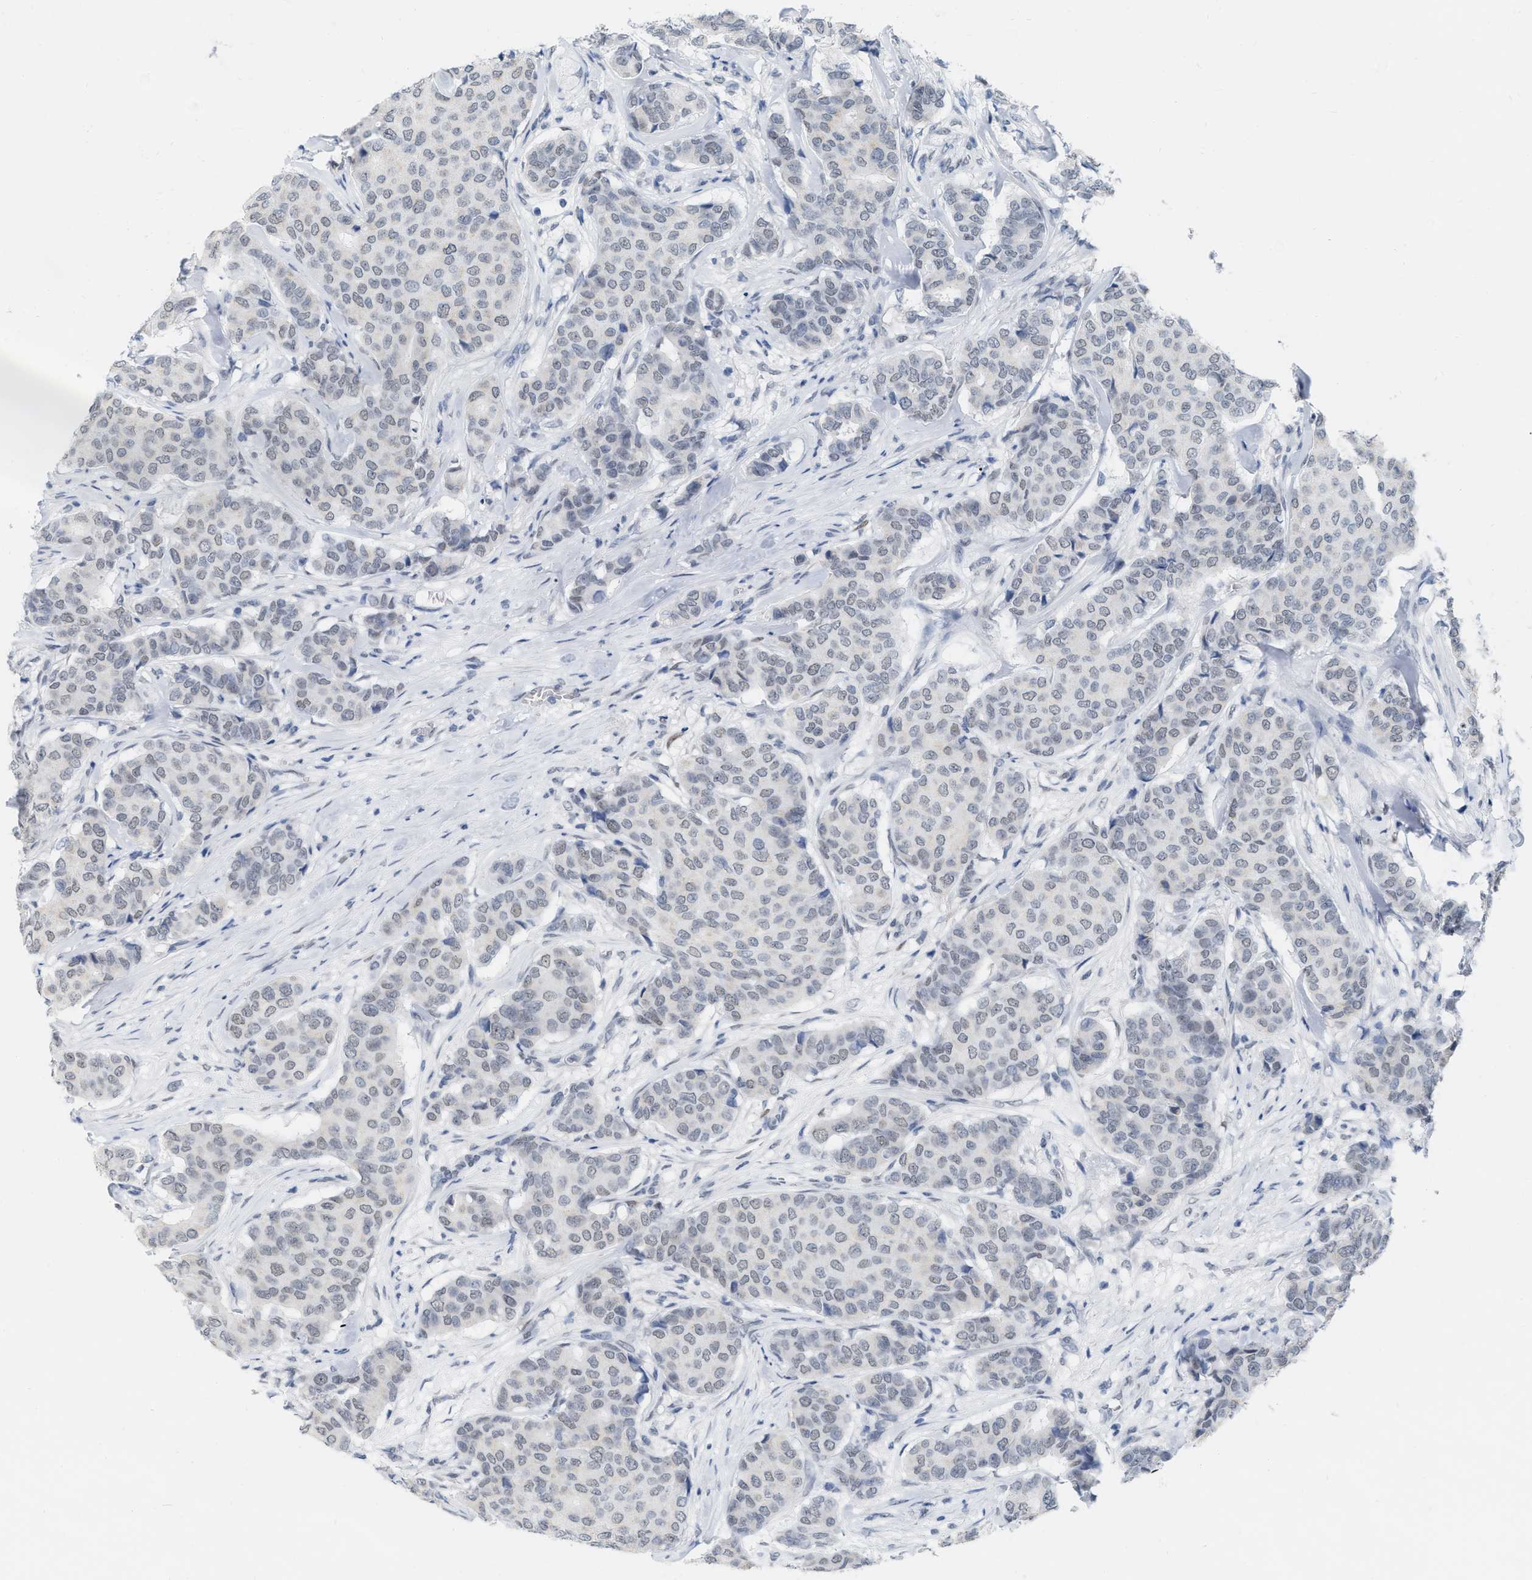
{"staining": {"intensity": "weak", "quantity": "<25%", "location": "nuclear"}, "tissue": "breast cancer", "cell_type": "Tumor cells", "image_type": "cancer", "snomed": [{"axis": "morphology", "description": "Duct carcinoma"}, {"axis": "topography", "description": "Breast"}], "caption": "Immunohistochemical staining of human infiltrating ductal carcinoma (breast) reveals no significant expression in tumor cells.", "gene": "XIRP1", "patient": {"sex": "female", "age": 75}}